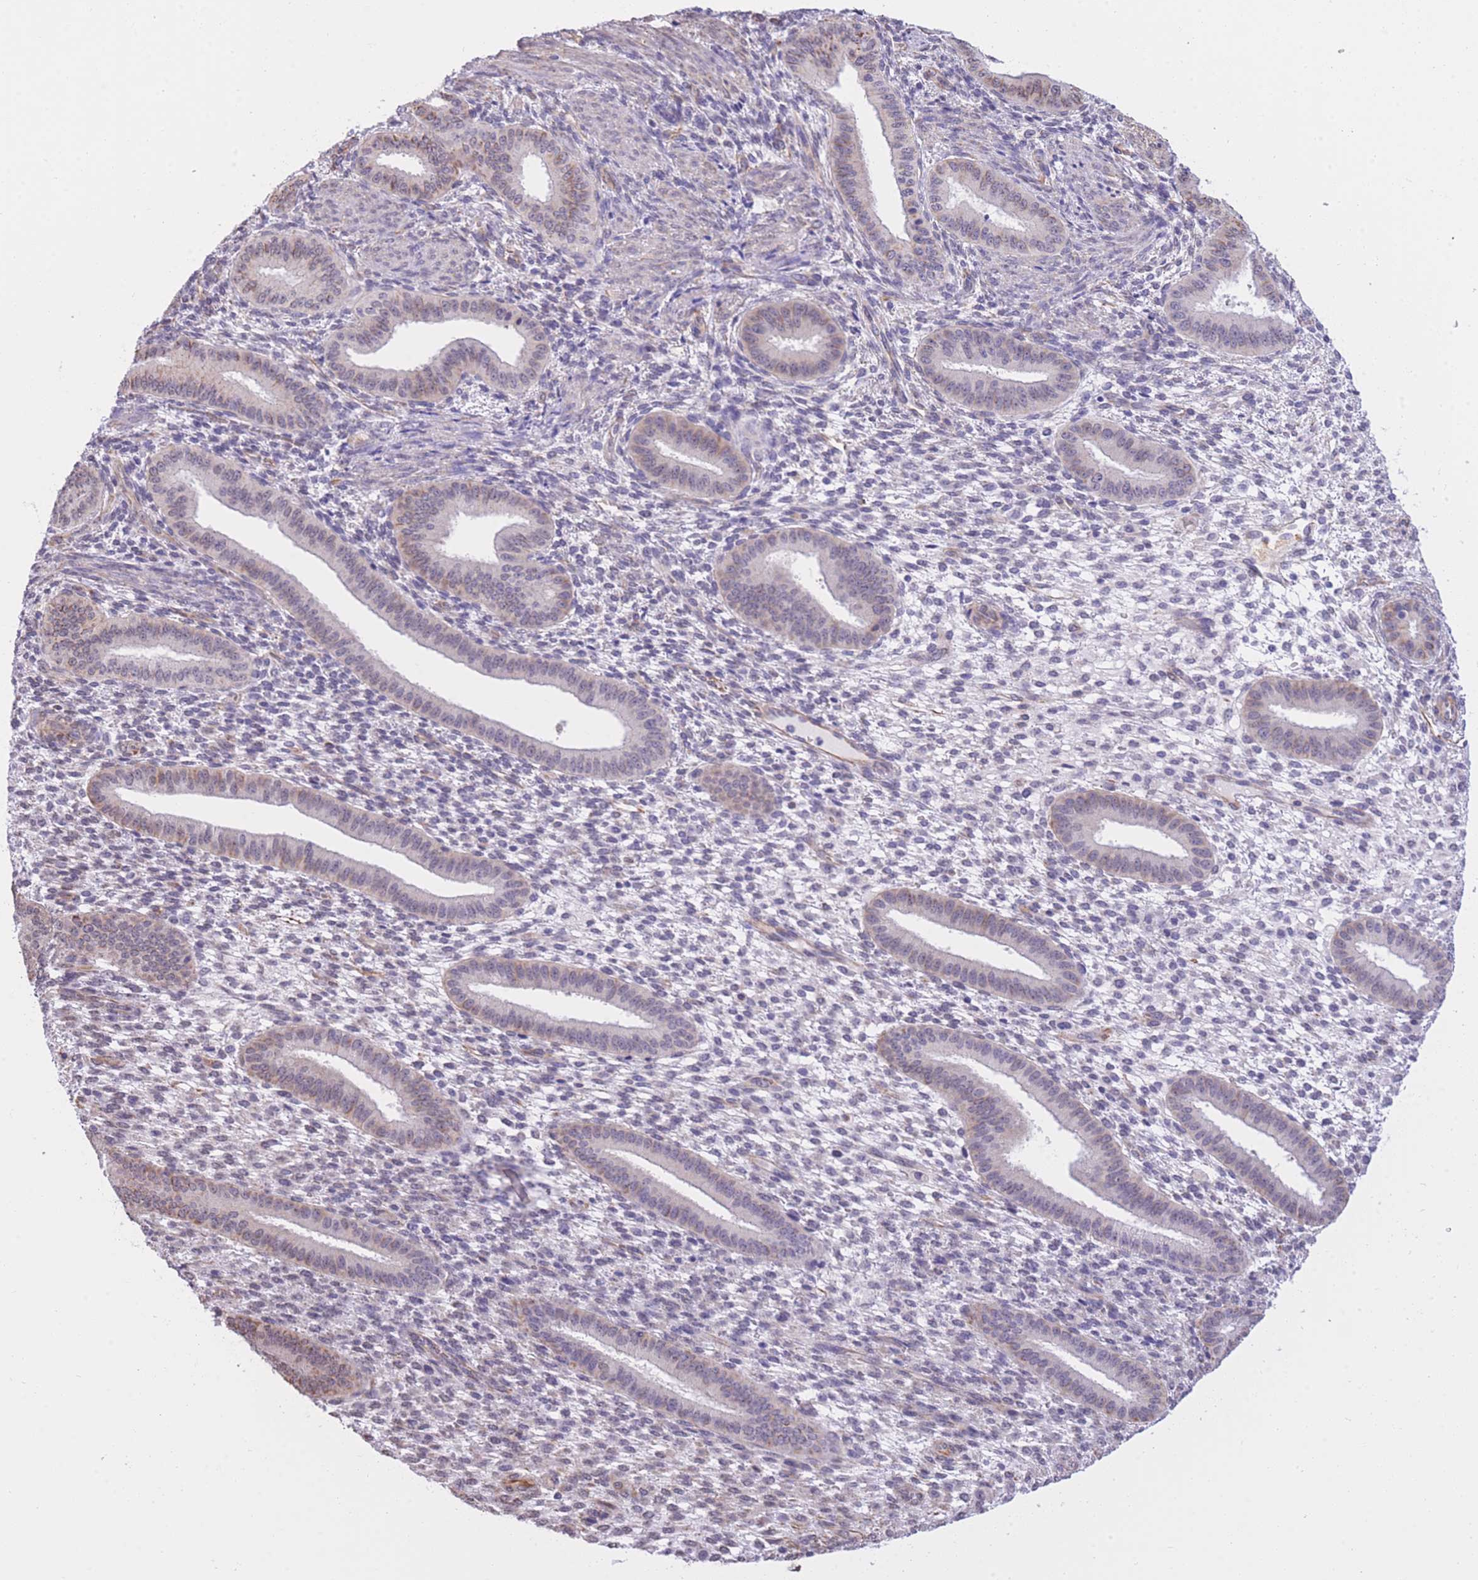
{"staining": {"intensity": "negative", "quantity": "none", "location": "none"}, "tissue": "endometrium", "cell_type": "Cells in endometrial stroma", "image_type": "normal", "snomed": [{"axis": "morphology", "description": "Normal tissue, NOS"}, {"axis": "topography", "description": "Endometrium"}], "caption": "IHC image of benign human endometrium stained for a protein (brown), which exhibits no expression in cells in endometrial stroma.", "gene": "PSG11", "patient": {"sex": "female", "age": 36}}